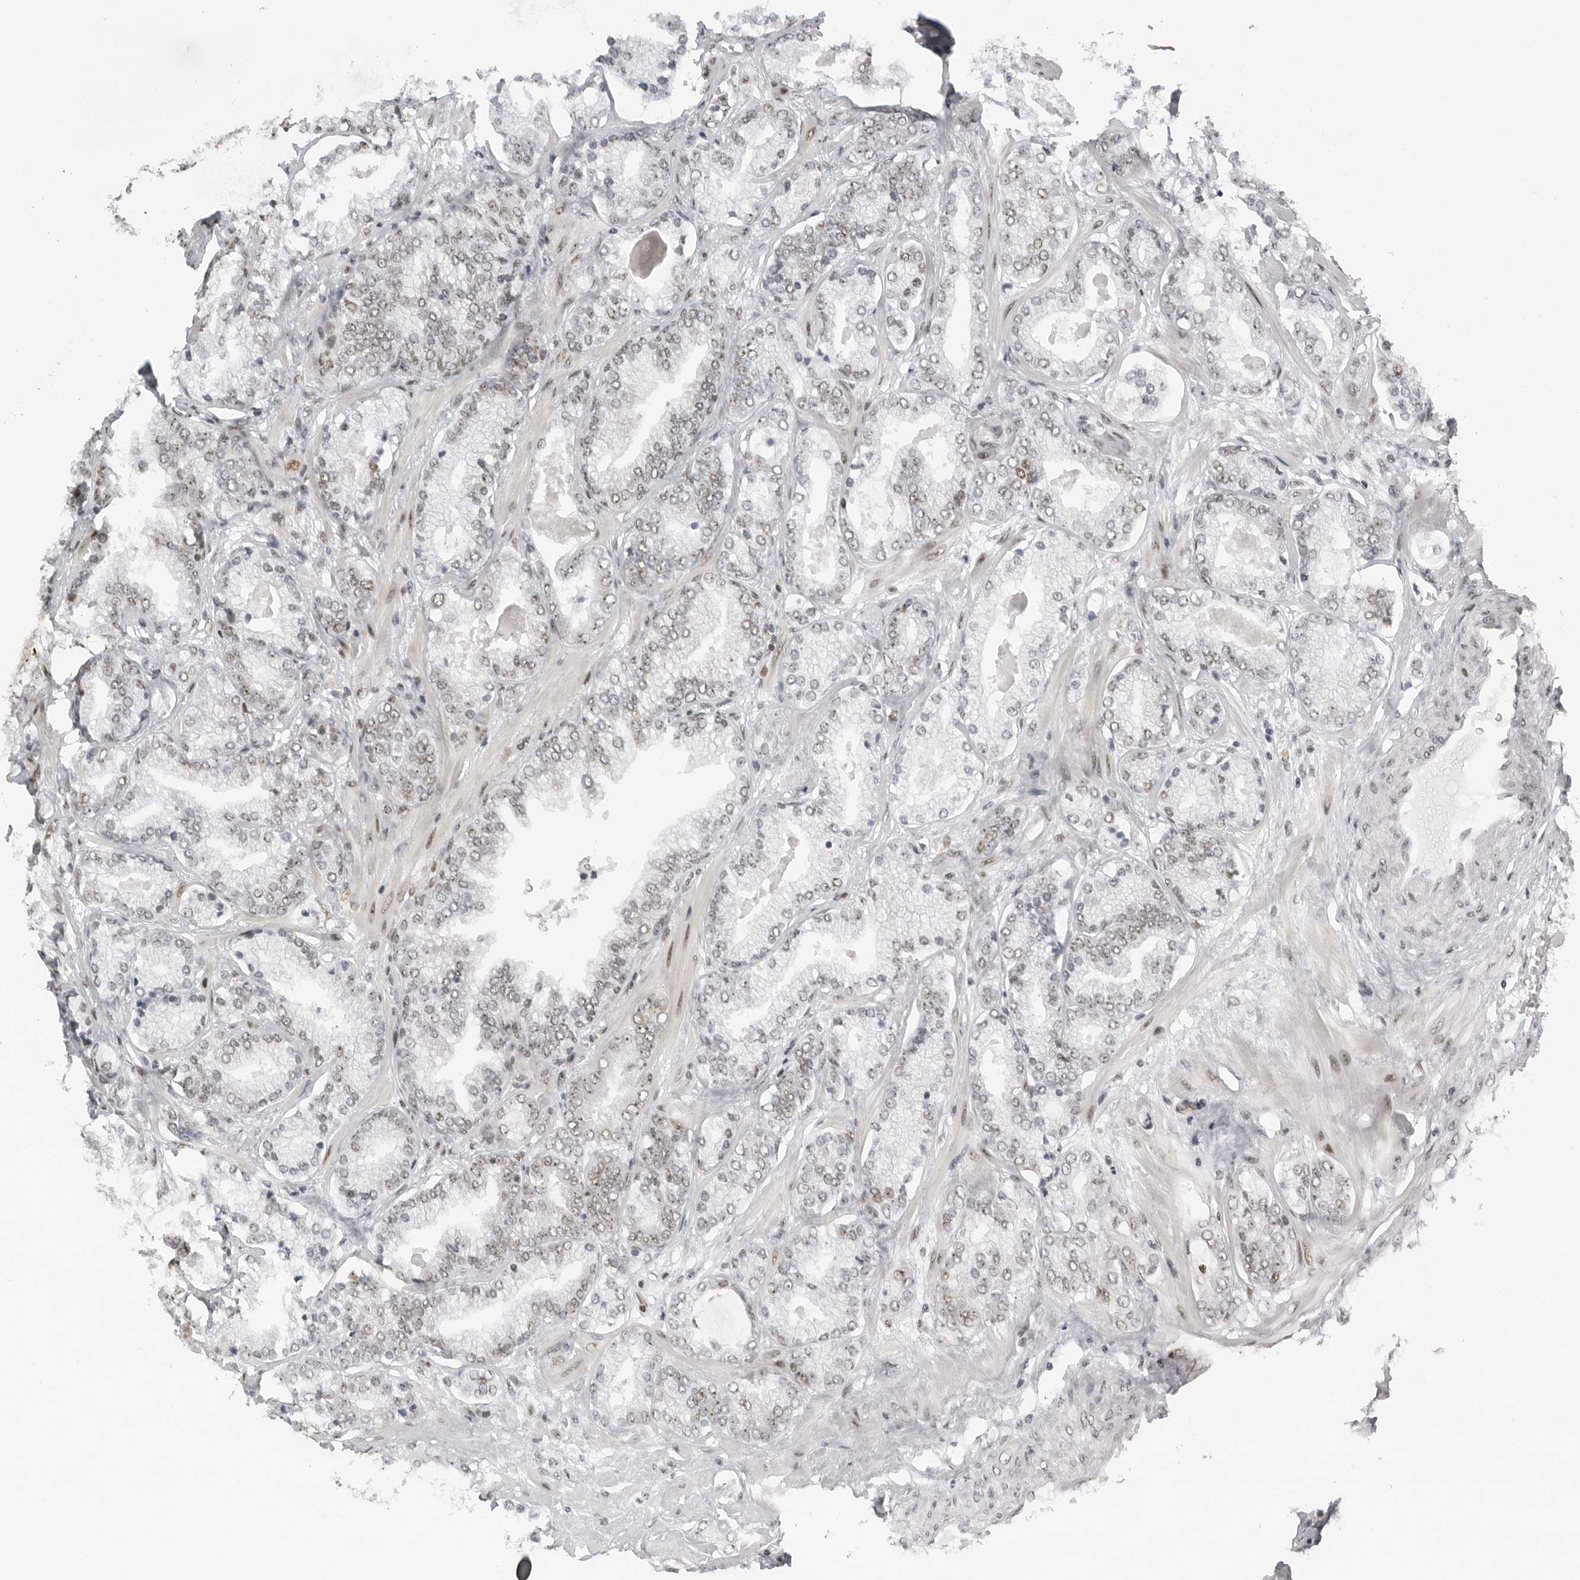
{"staining": {"intensity": "moderate", "quantity": "25%-75%", "location": "nuclear"}, "tissue": "prostate cancer", "cell_type": "Tumor cells", "image_type": "cancer", "snomed": [{"axis": "morphology", "description": "Adenocarcinoma, High grade"}, {"axis": "topography", "description": "Prostate"}], "caption": "Immunohistochemistry micrograph of prostate adenocarcinoma (high-grade) stained for a protein (brown), which shows medium levels of moderate nuclear expression in approximately 25%-75% of tumor cells.", "gene": "DHX9", "patient": {"sex": "male", "age": 58}}